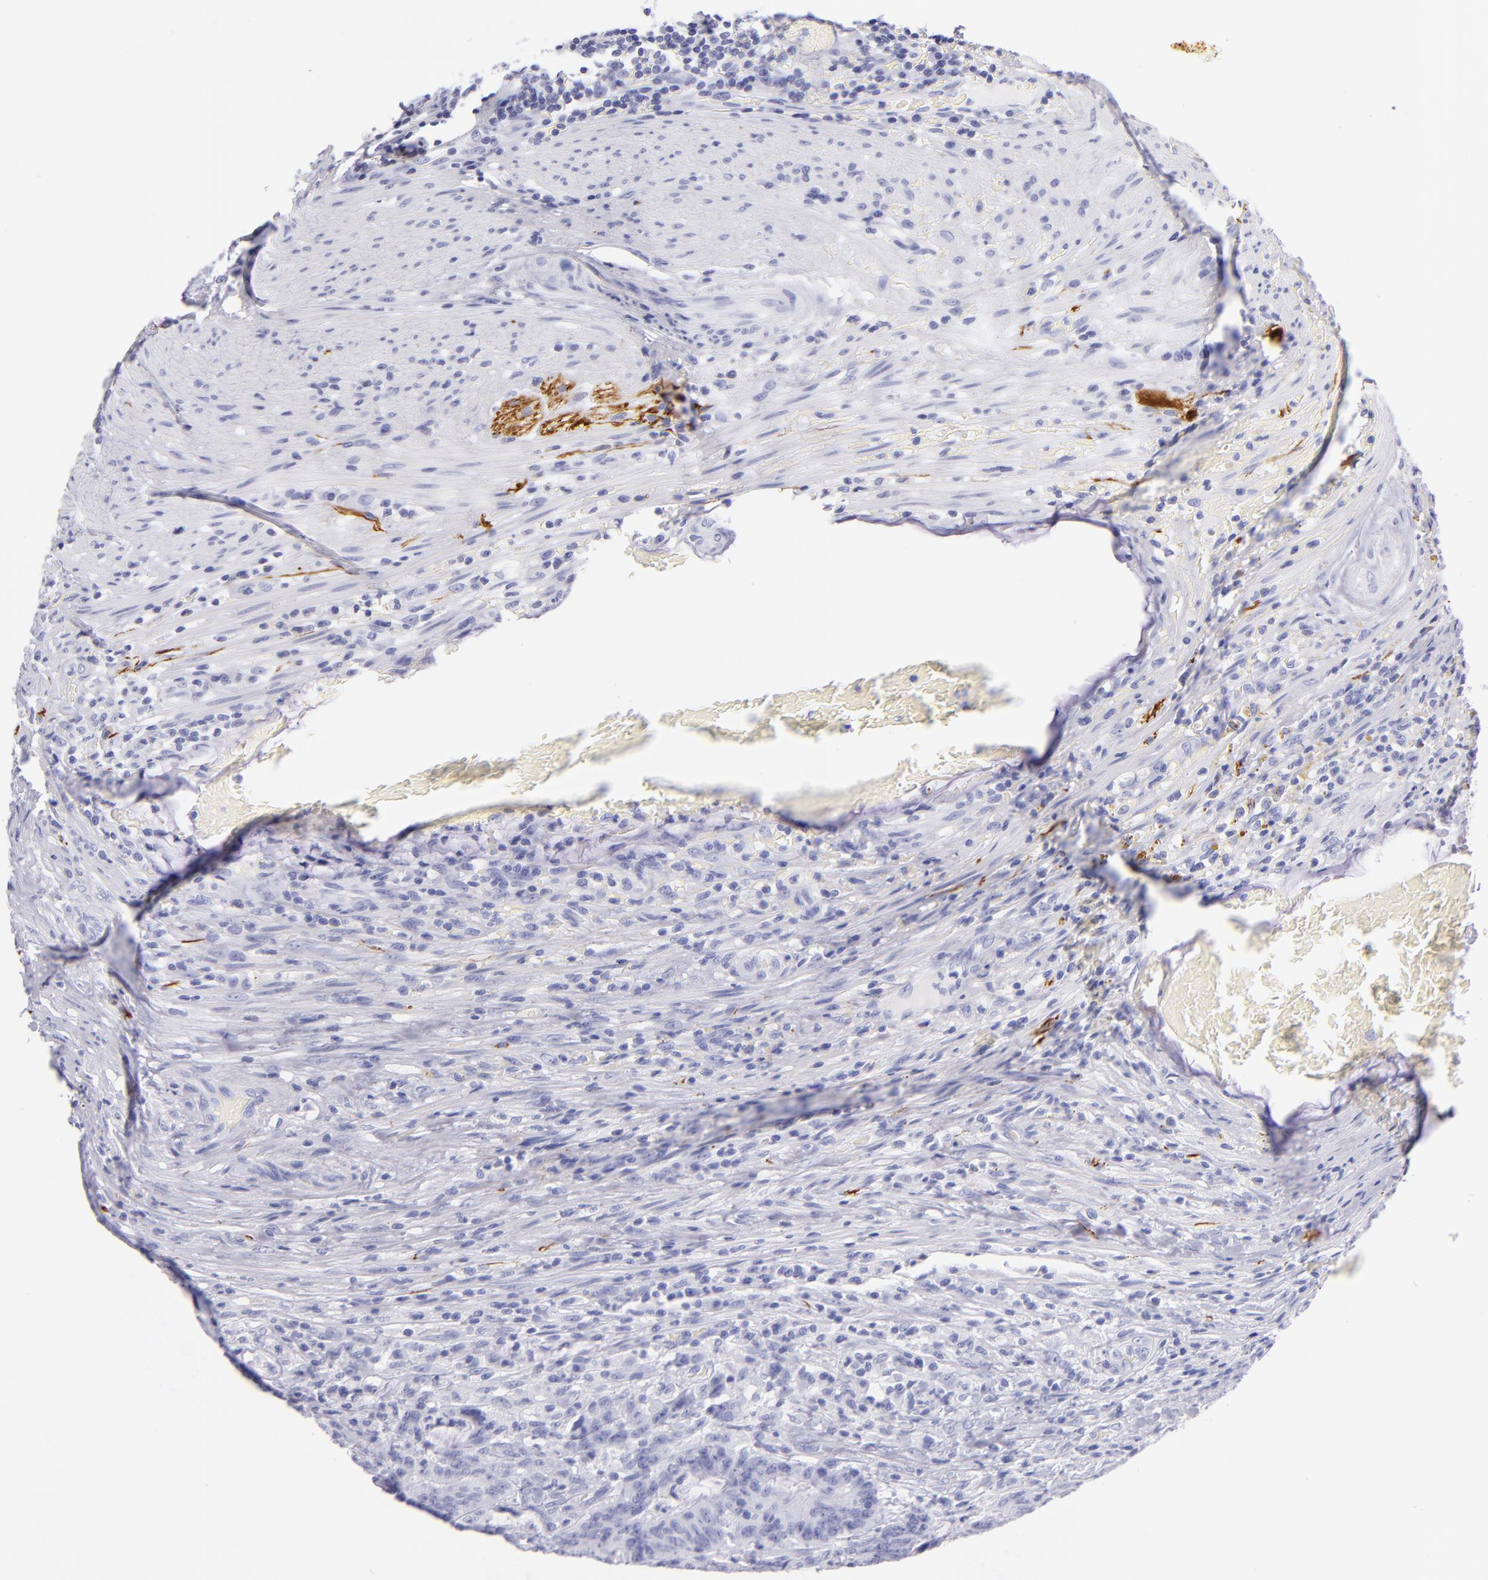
{"staining": {"intensity": "negative", "quantity": "none", "location": "none"}, "tissue": "colorectal cancer", "cell_type": "Tumor cells", "image_type": "cancer", "snomed": [{"axis": "morphology", "description": "Adenocarcinoma, NOS"}, {"axis": "topography", "description": "Colon"}], "caption": "An IHC micrograph of colorectal cancer (adenocarcinoma) is shown. There is no staining in tumor cells of colorectal cancer (adenocarcinoma). The staining was performed using DAB to visualize the protein expression in brown, while the nuclei were stained in blue with hematoxylin (Magnification: 20x).", "gene": "PRPH", "patient": {"sex": "male", "age": 54}}